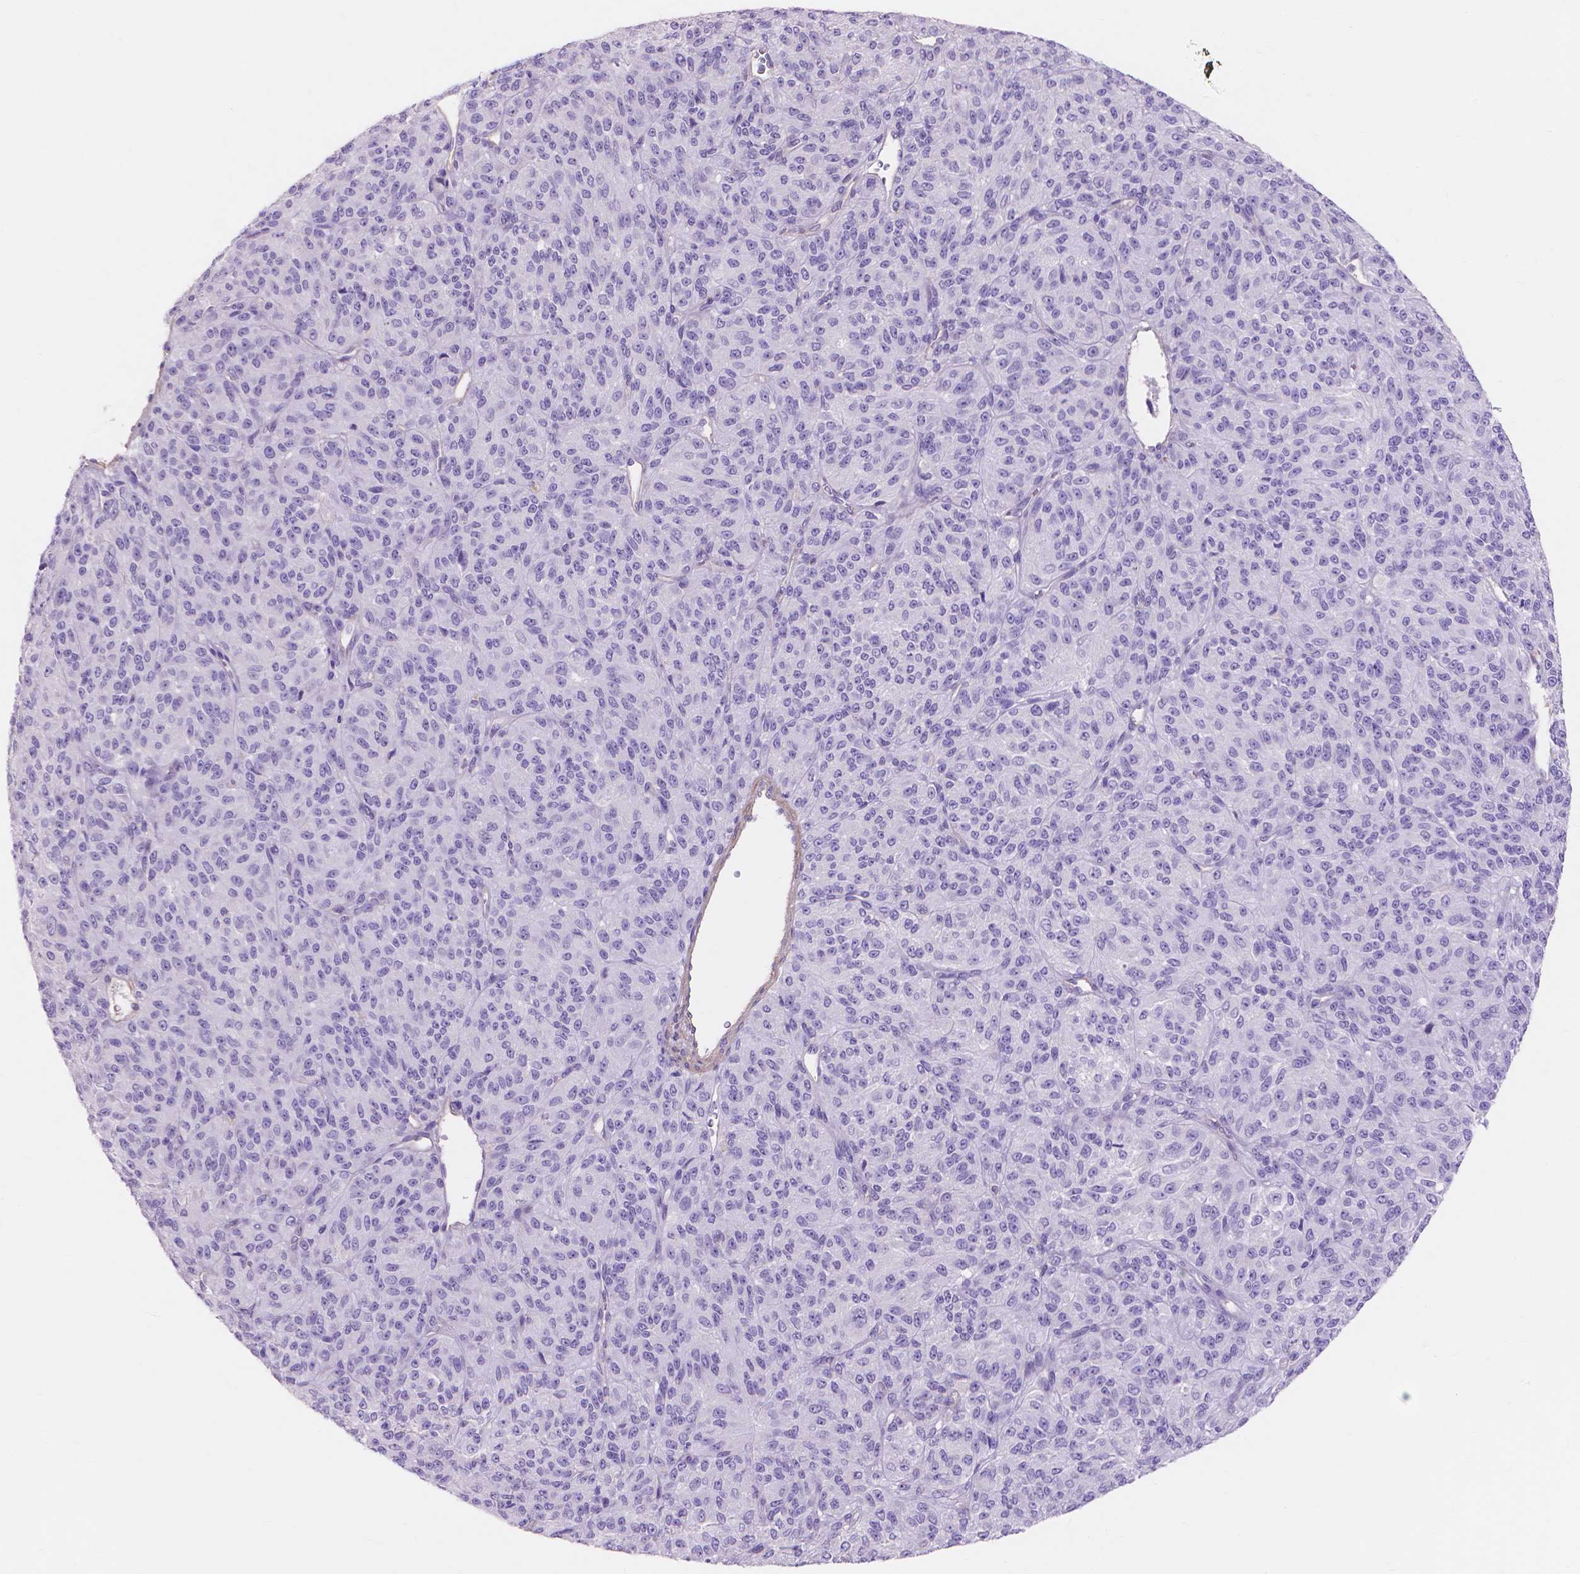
{"staining": {"intensity": "negative", "quantity": "none", "location": "none"}, "tissue": "melanoma", "cell_type": "Tumor cells", "image_type": "cancer", "snomed": [{"axis": "morphology", "description": "Malignant melanoma, Metastatic site"}, {"axis": "topography", "description": "Brain"}], "caption": "Human melanoma stained for a protein using IHC demonstrates no positivity in tumor cells.", "gene": "MBLAC1", "patient": {"sex": "female", "age": 56}}